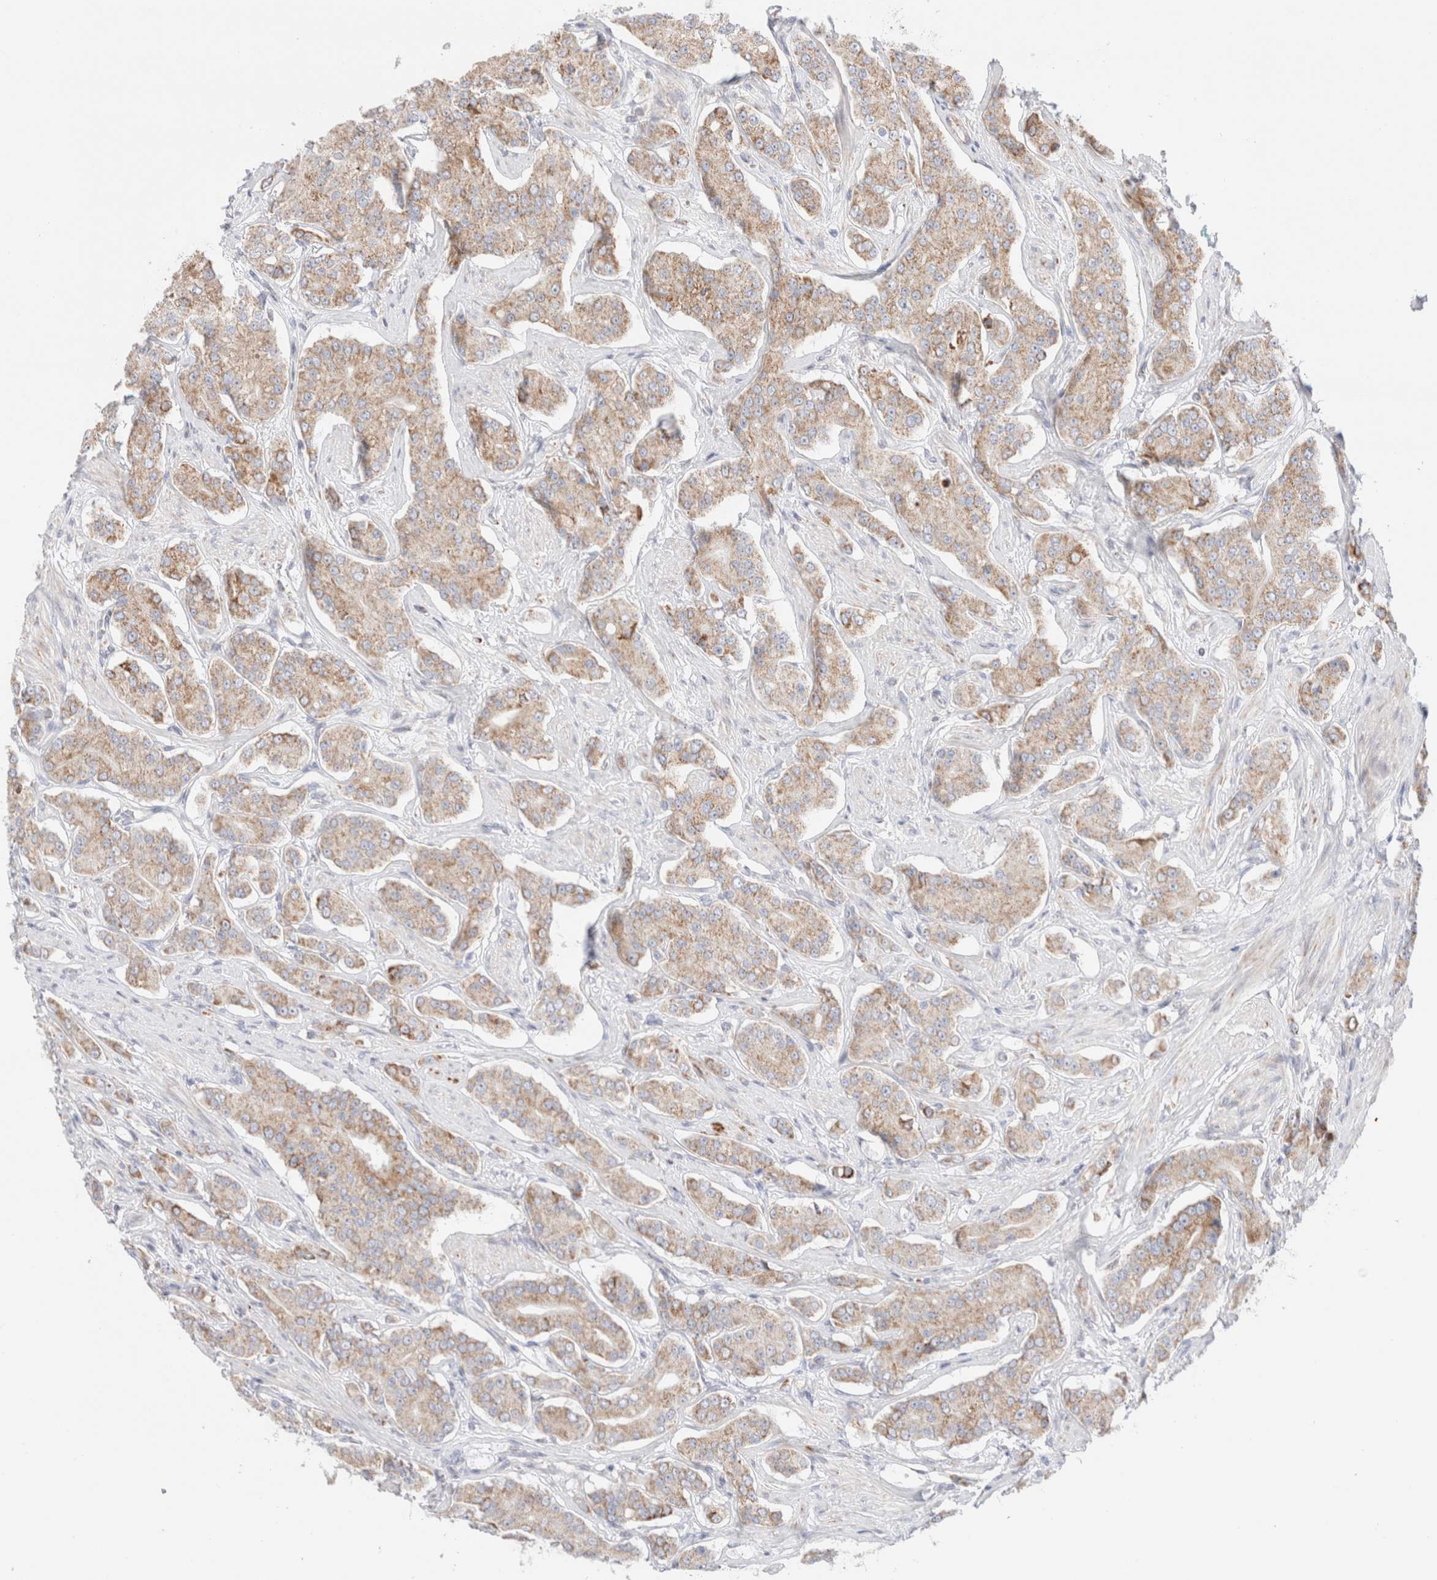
{"staining": {"intensity": "weak", "quantity": ">75%", "location": "cytoplasmic/membranous"}, "tissue": "prostate cancer", "cell_type": "Tumor cells", "image_type": "cancer", "snomed": [{"axis": "morphology", "description": "Adenocarcinoma, High grade"}, {"axis": "topography", "description": "Prostate"}], "caption": "DAB (3,3'-diaminobenzidine) immunohistochemical staining of prostate cancer reveals weak cytoplasmic/membranous protein expression in approximately >75% of tumor cells.", "gene": "ATP6V1C1", "patient": {"sex": "male", "age": 71}}